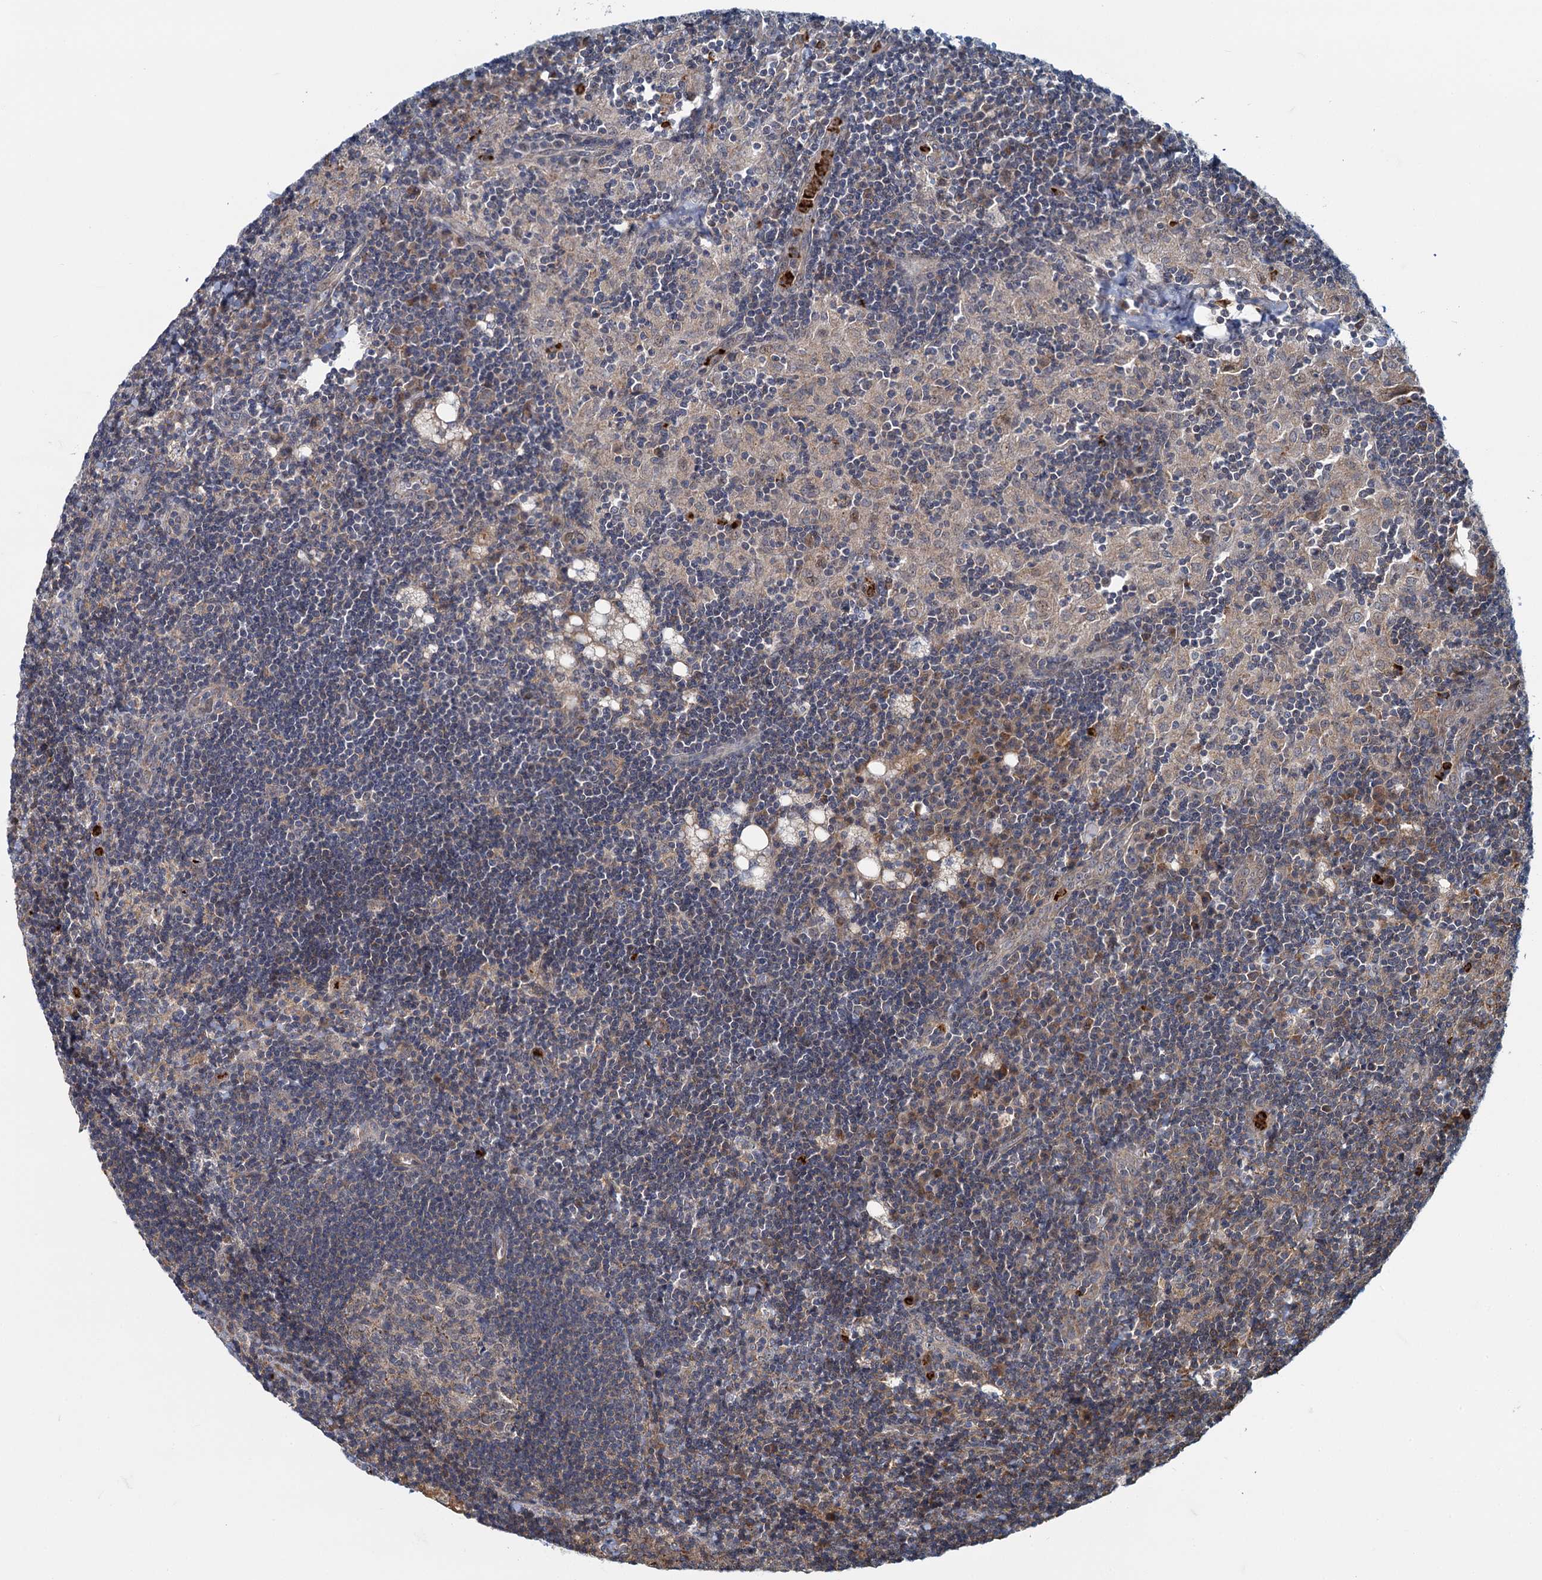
{"staining": {"intensity": "negative", "quantity": "none", "location": "none"}, "tissue": "lymph node", "cell_type": "Germinal center cells", "image_type": "normal", "snomed": [{"axis": "morphology", "description": "Normal tissue, NOS"}, {"axis": "topography", "description": "Lymph node"}], "caption": "Immunohistochemistry (IHC) of benign lymph node exhibits no positivity in germinal center cells. Nuclei are stained in blue.", "gene": "ADCY2", "patient": {"sex": "male", "age": 24}}